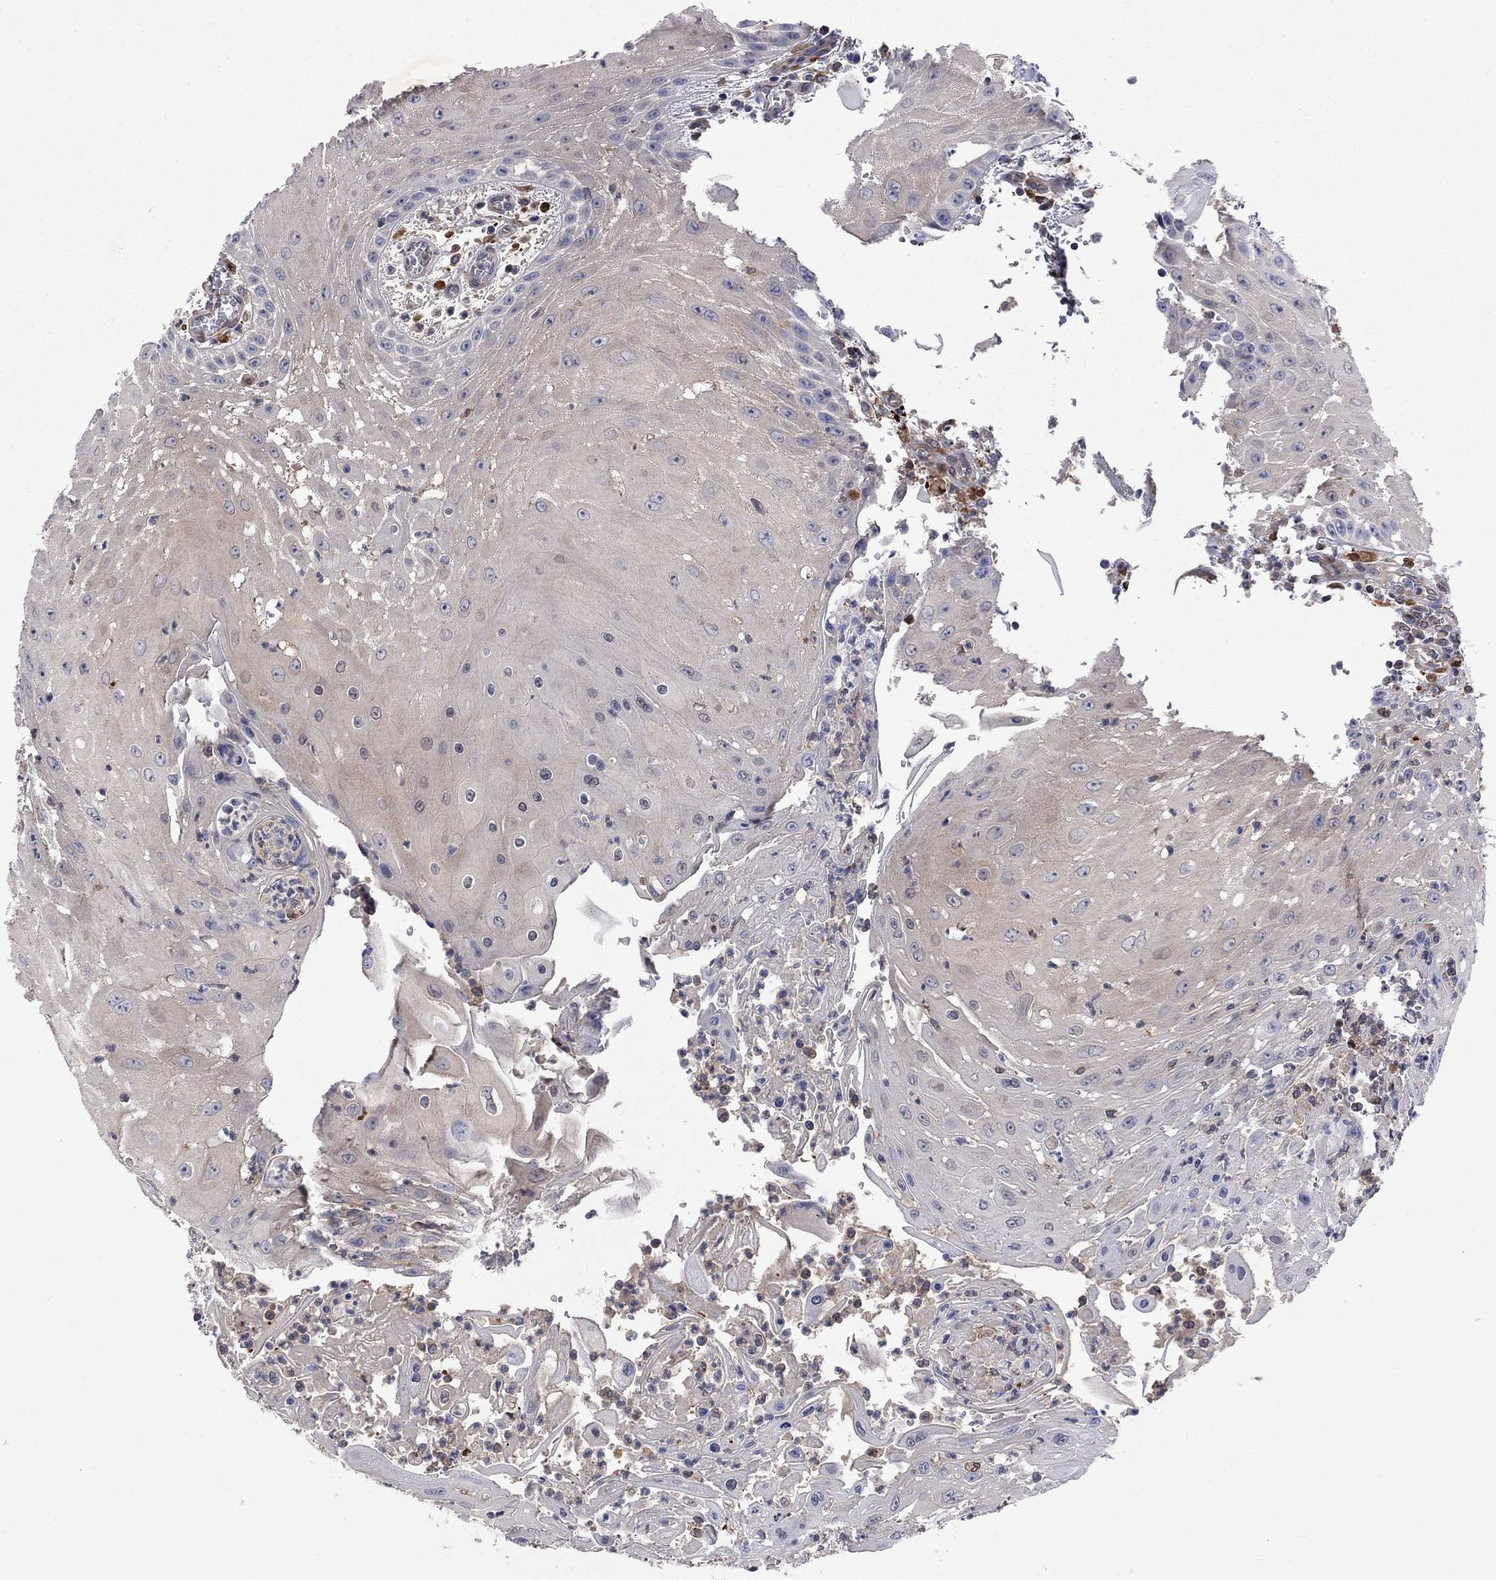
{"staining": {"intensity": "weak", "quantity": "<25%", "location": "cytoplasmic/membranous"}, "tissue": "head and neck cancer", "cell_type": "Tumor cells", "image_type": "cancer", "snomed": [{"axis": "morphology", "description": "Squamous cell carcinoma, NOS"}, {"axis": "topography", "description": "Oral tissue"}, {"axis": "topography", "description": "Head-Neck"}], "caption": "The immunohistochemistry micrograph has no significant staining in tumor cells of head and neck cancer (squamous cell carcinoma) tissue.", "gene": "MTHFR", "patient": {"sex": "male", "age": 58}}